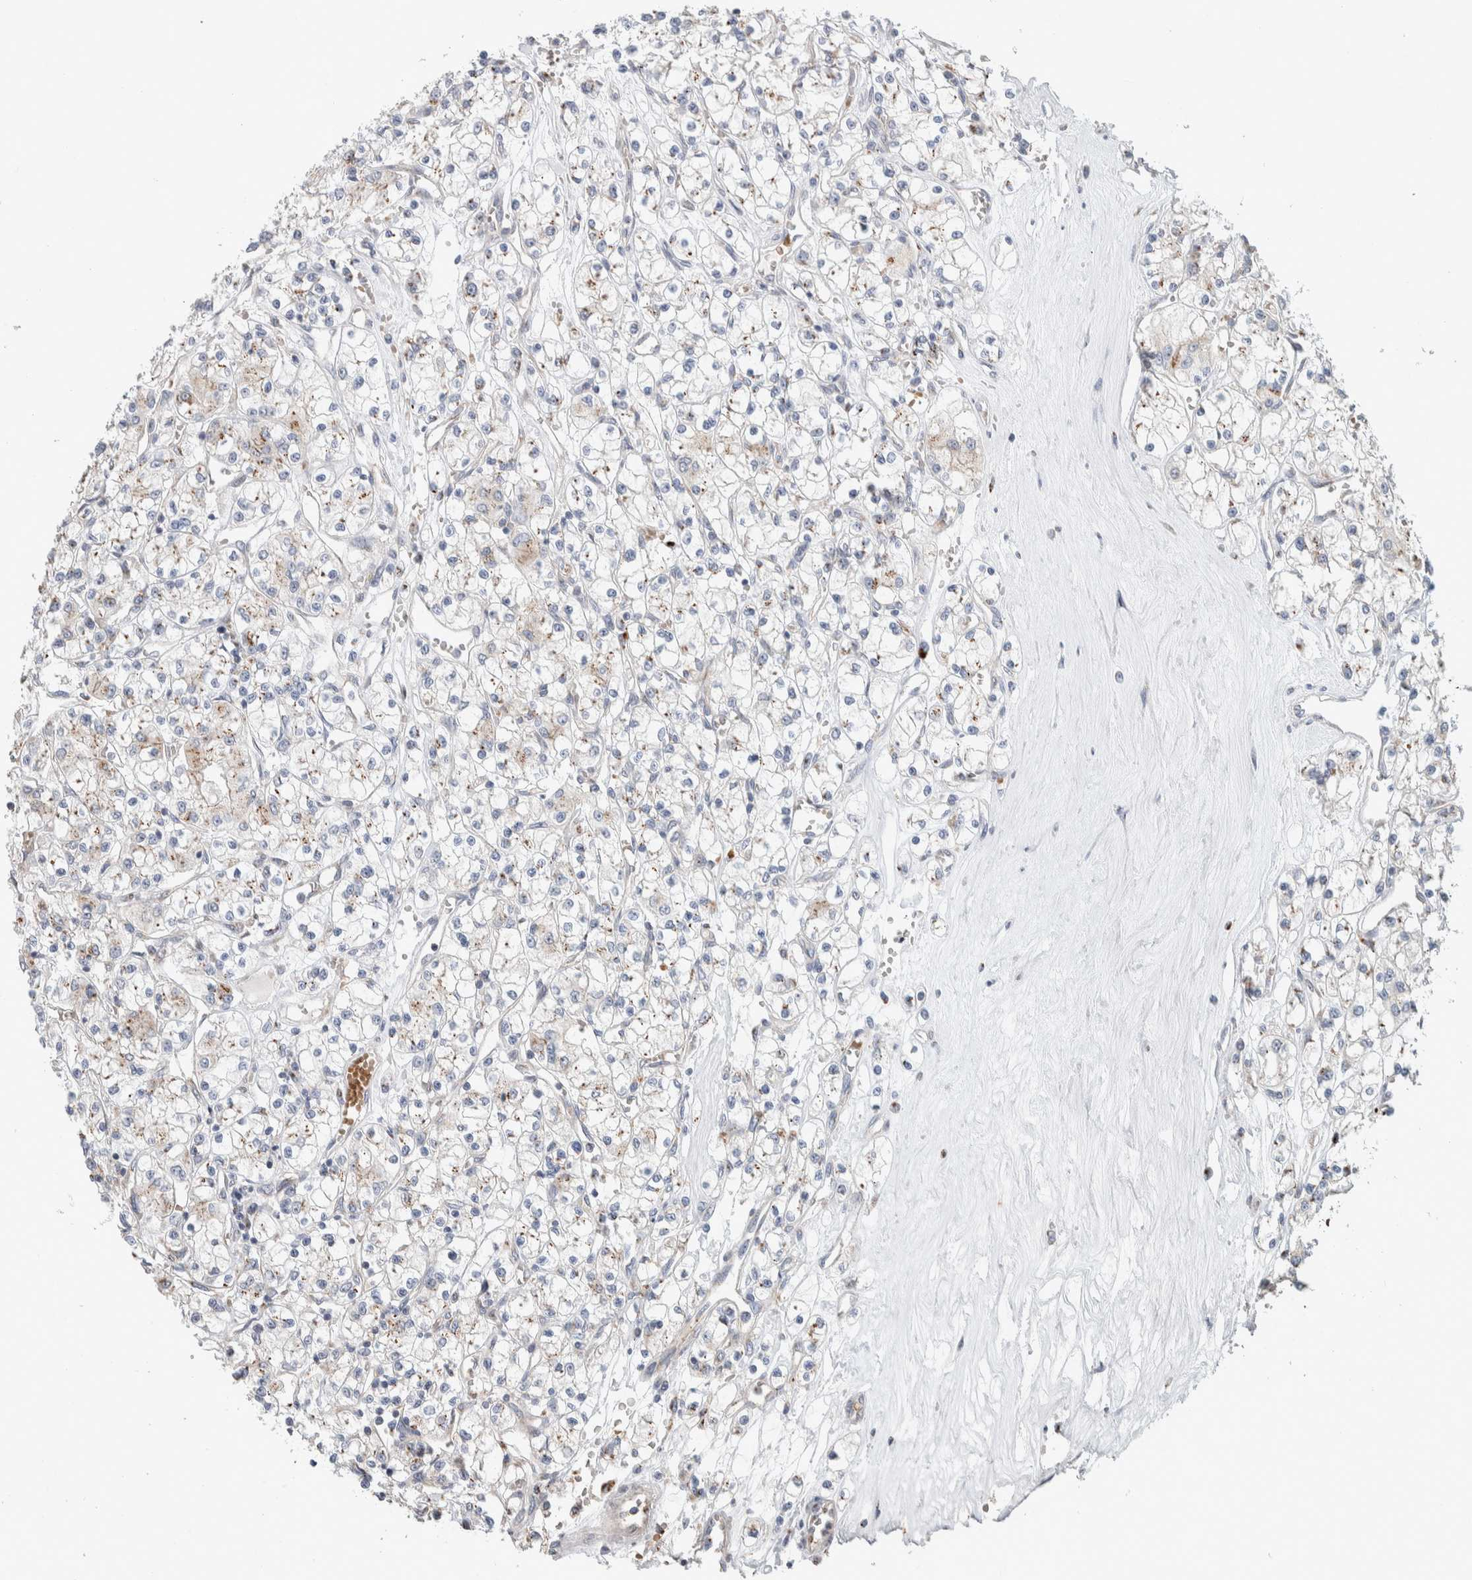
{"staining": {"intensity": "weak", "quantity": "25%-75%", "location": "cytoplasmic/membranous"}, "tissue": "renal cancer", "cell_type": "Tumor cells", "image_type": "cancer", "snomed": [{"axis": "morphology", "description": "Adenocarcinoma, NOS"}, {"axis": "topography", "description": "Kidney"}], "caption": "Human renal cancer (adenocarcinoma) stained with a brown dye reveals weak cytoplasmic/membranous positive expression in about 25%-75% of tumor cells.", "gene": "SLC38A10", "patient": {"sex": "female", "age": 59}}